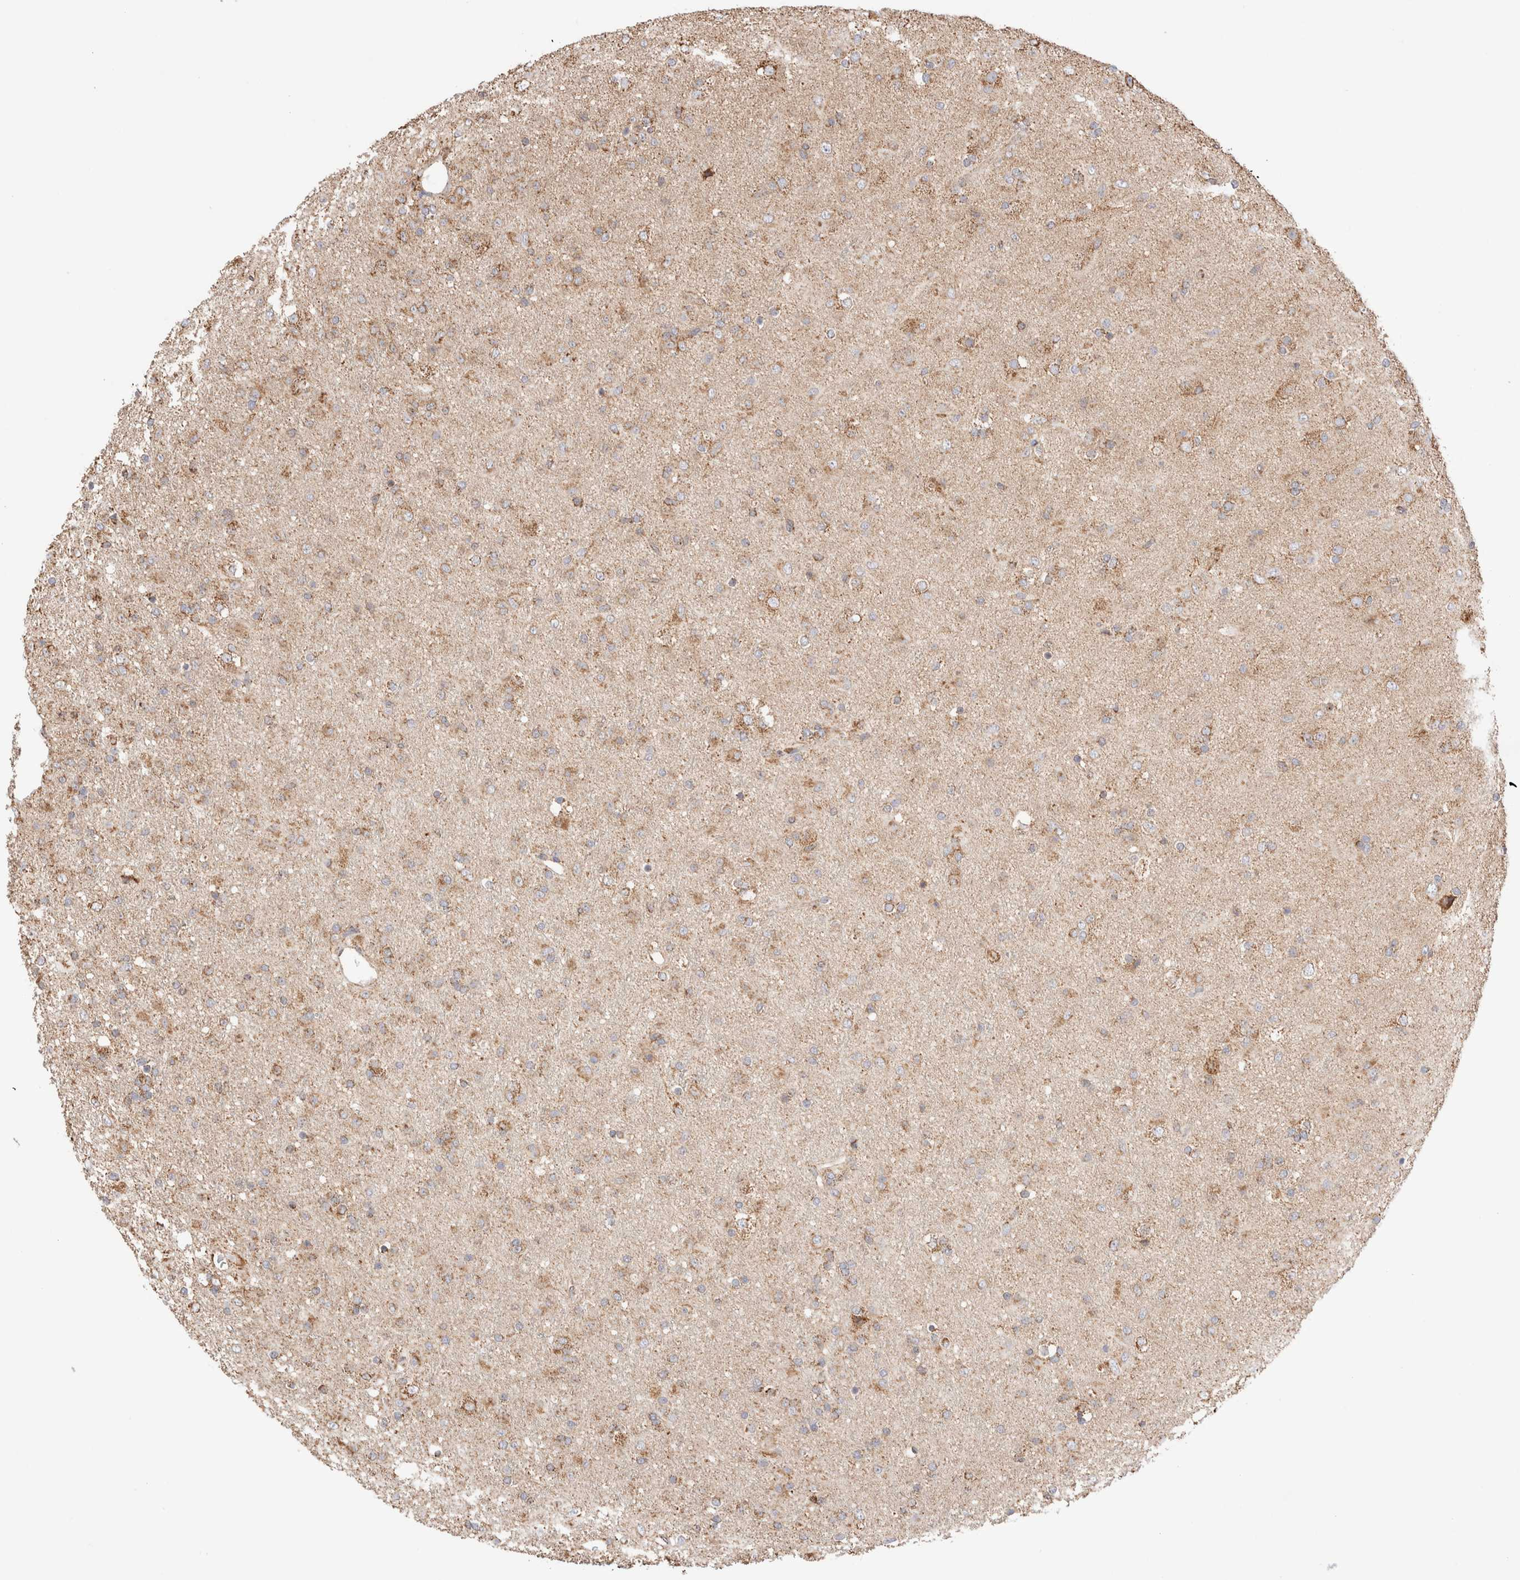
{"staining": {"intensity": "weak", "quantity": ">75%", "location": "cytoplasmic/membranous"}, "tissue": "glioma", "cell_type": "Tumor cells", "image_type": "cancer", "snomed": [{"axis": "morphology", "description": "Glioma, malignant, Low grade"}, {"axis": "topography", "description": "Brain"}], "caption": "Glioma stained with a brown dye exhibits weak cytoplasmic/membranous positive staining in about >75% of tumor cells.", "gene": "TMPPE", "patient": {"sex": "male", "age": 65}}